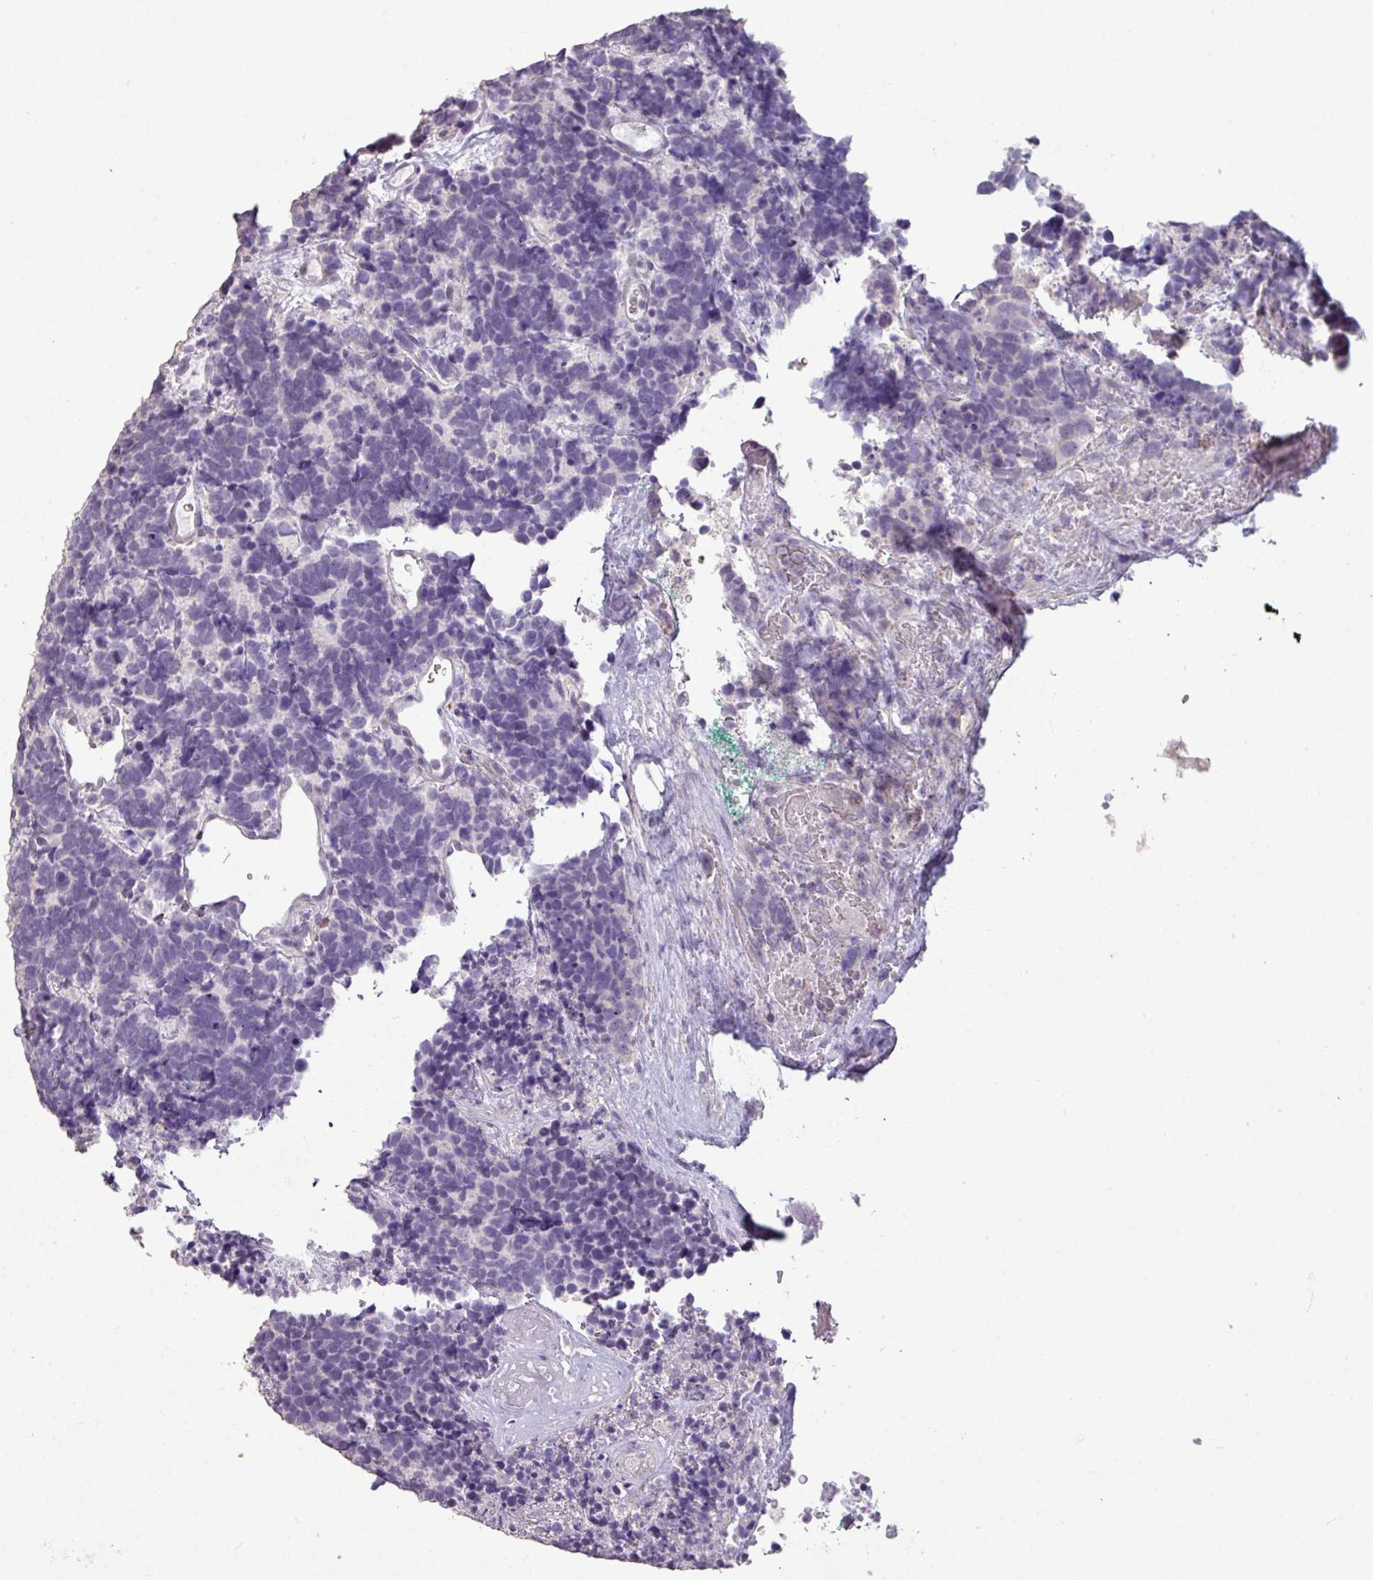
{"staining": {"intensity": "negative", "quantity": "none", "location": "none"}, "tissue": "carcinoid", "cell_type": "Tumor cells", "image_type": "cancer", "snomed": [{"axis": "morphology", "description": "Carcinoma, NOS"}, {"axis": "morphology", "description": "Carcinoid, malignant, NOS"}, {"axis": "topography", "description": "Urinary bladder"}], "caption": "High magnification brightfield microscopy of carcinoid stained with DAB (brown) and counterstained with hematoxylin (blue): tumor cells show no significant expression.", "gene": "LY9", "patient": {"sex": "male", "age": 57}}